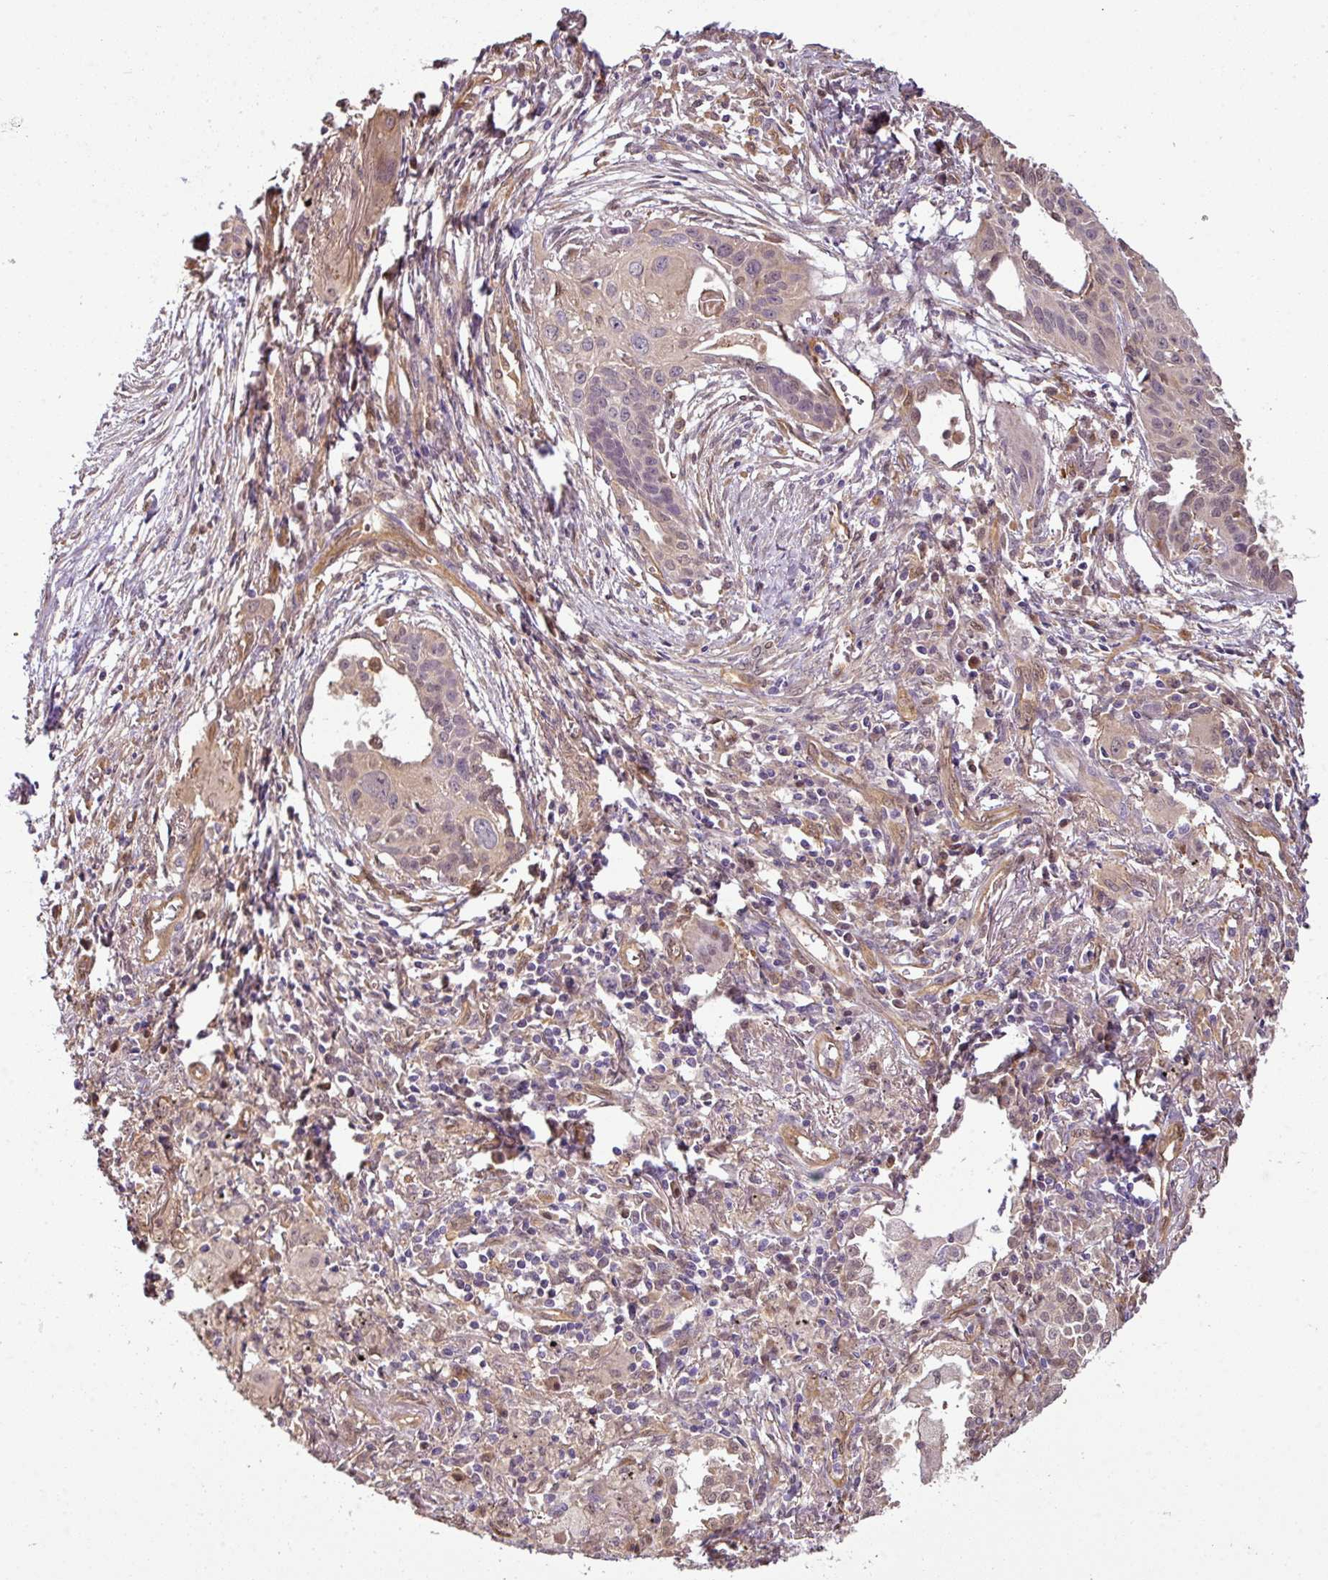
{"staining": {"intensity": "negative", "quantity": "none", "location": "none"}, "tissue": "lung cancer", "cell_type": "Tumor cells", "image_type": "cancer", "snomed": [{"axis": "morphology", "description": "Squamous cell carcinoma, NOS"}, {"axis": "topography", "description": "Lung"}], "caption": "Human lung squamous cell carcinoma stained for a protein using immunohistochemistry (IHC) demonstrates no expression in tumor cells.", "gene": "ANKRD18A", "patient": {"sex": "male", "age": 71}}